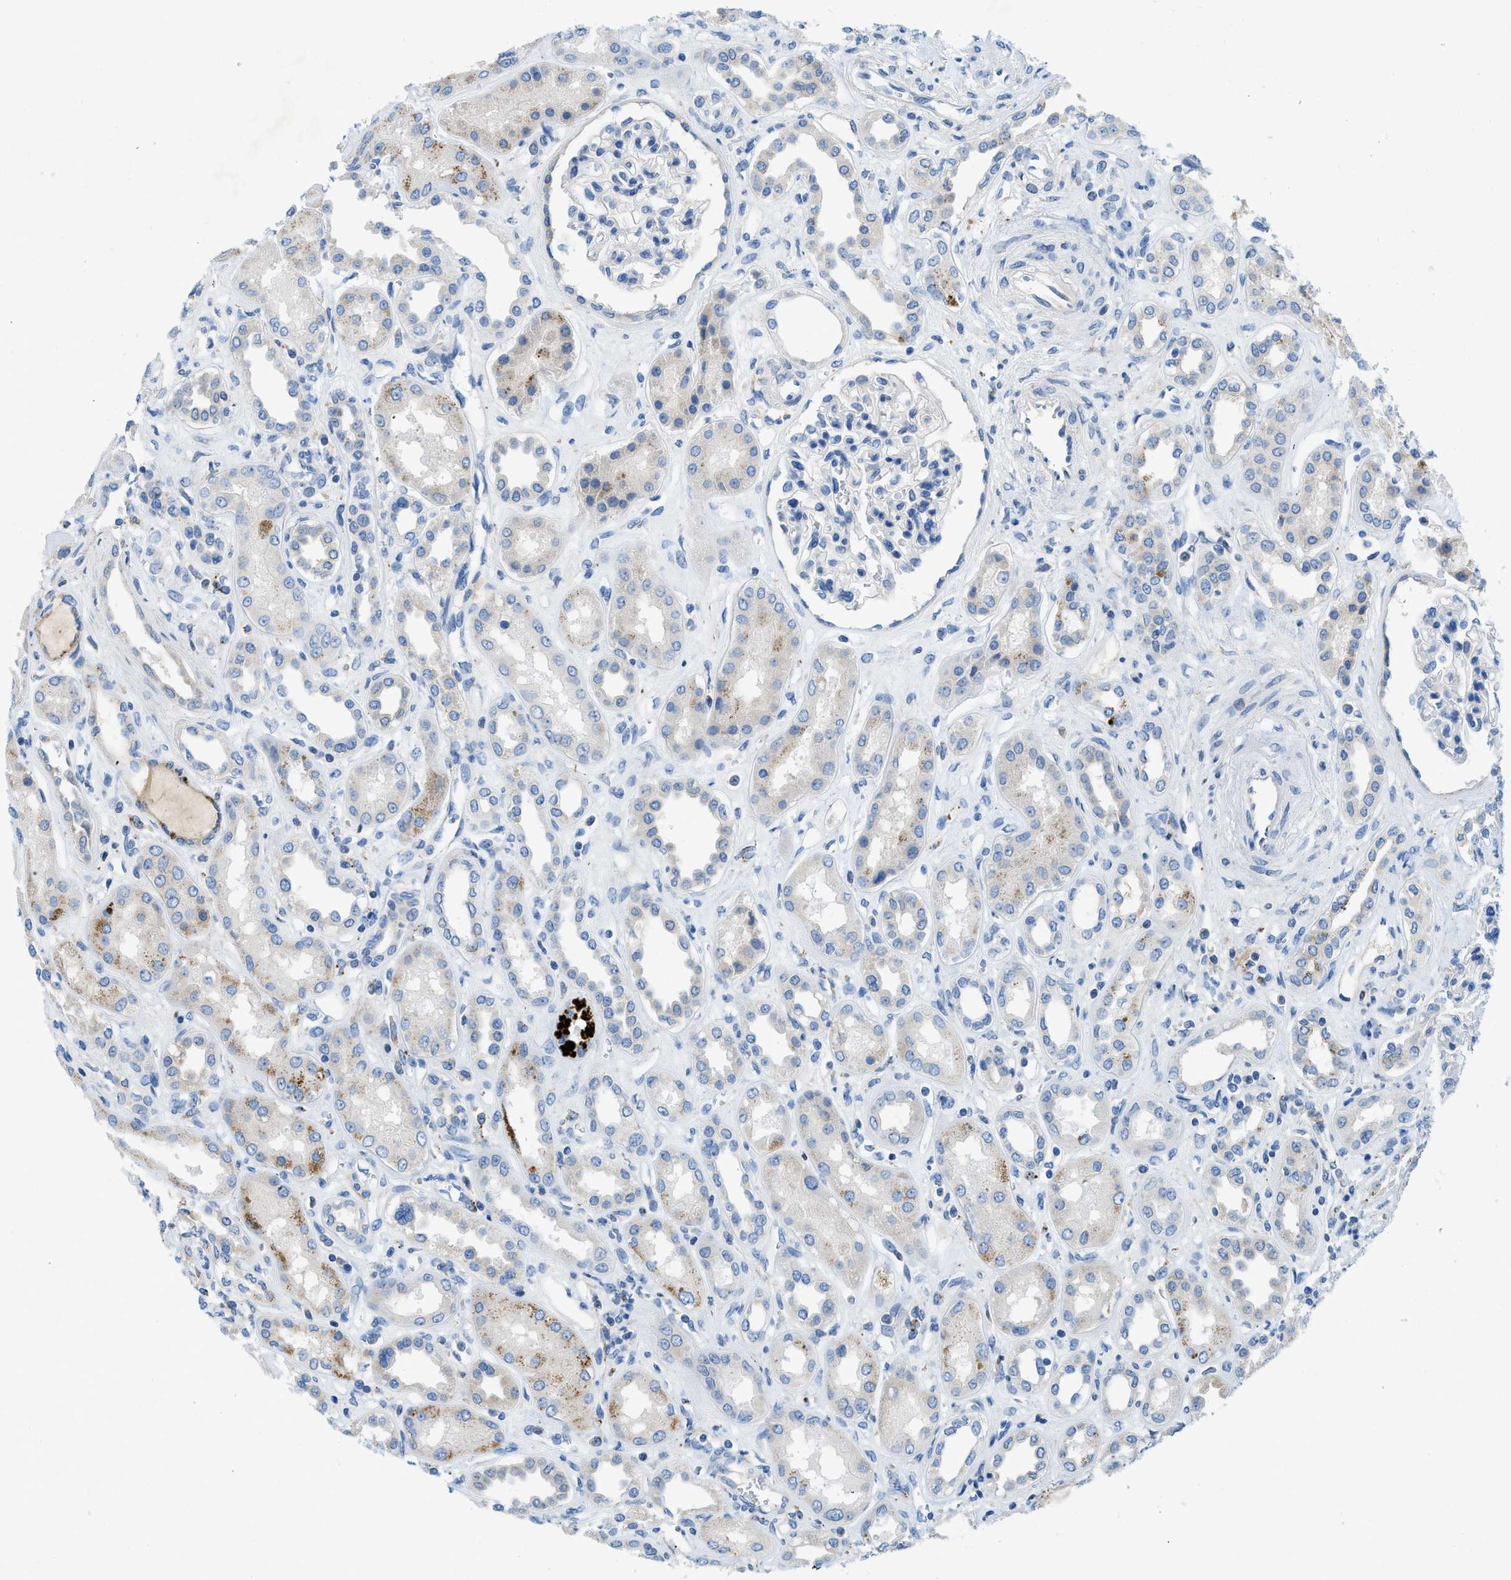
{"staining": {"intensity": "moderate", "quantity": "25%-75%", "location": "cytoplasmic/membranous"}, "tissue": "kidney", "cell_type": "Cells in glomeruli", "image_type": "normal", "snomed": [{"axis": "morphology", "description": "Normal tissue, NOS"}, {"axis": "topography", "description": "Kidney"}], "caption": "Moderate cytoplasmic/membranous expression for a protein is identified in about 25%-75% of cells in glomeruli of normal kidney using immunohistochemistry.", "gene": "TMEM248", "patient": {"sex": "male", "age": 59}}